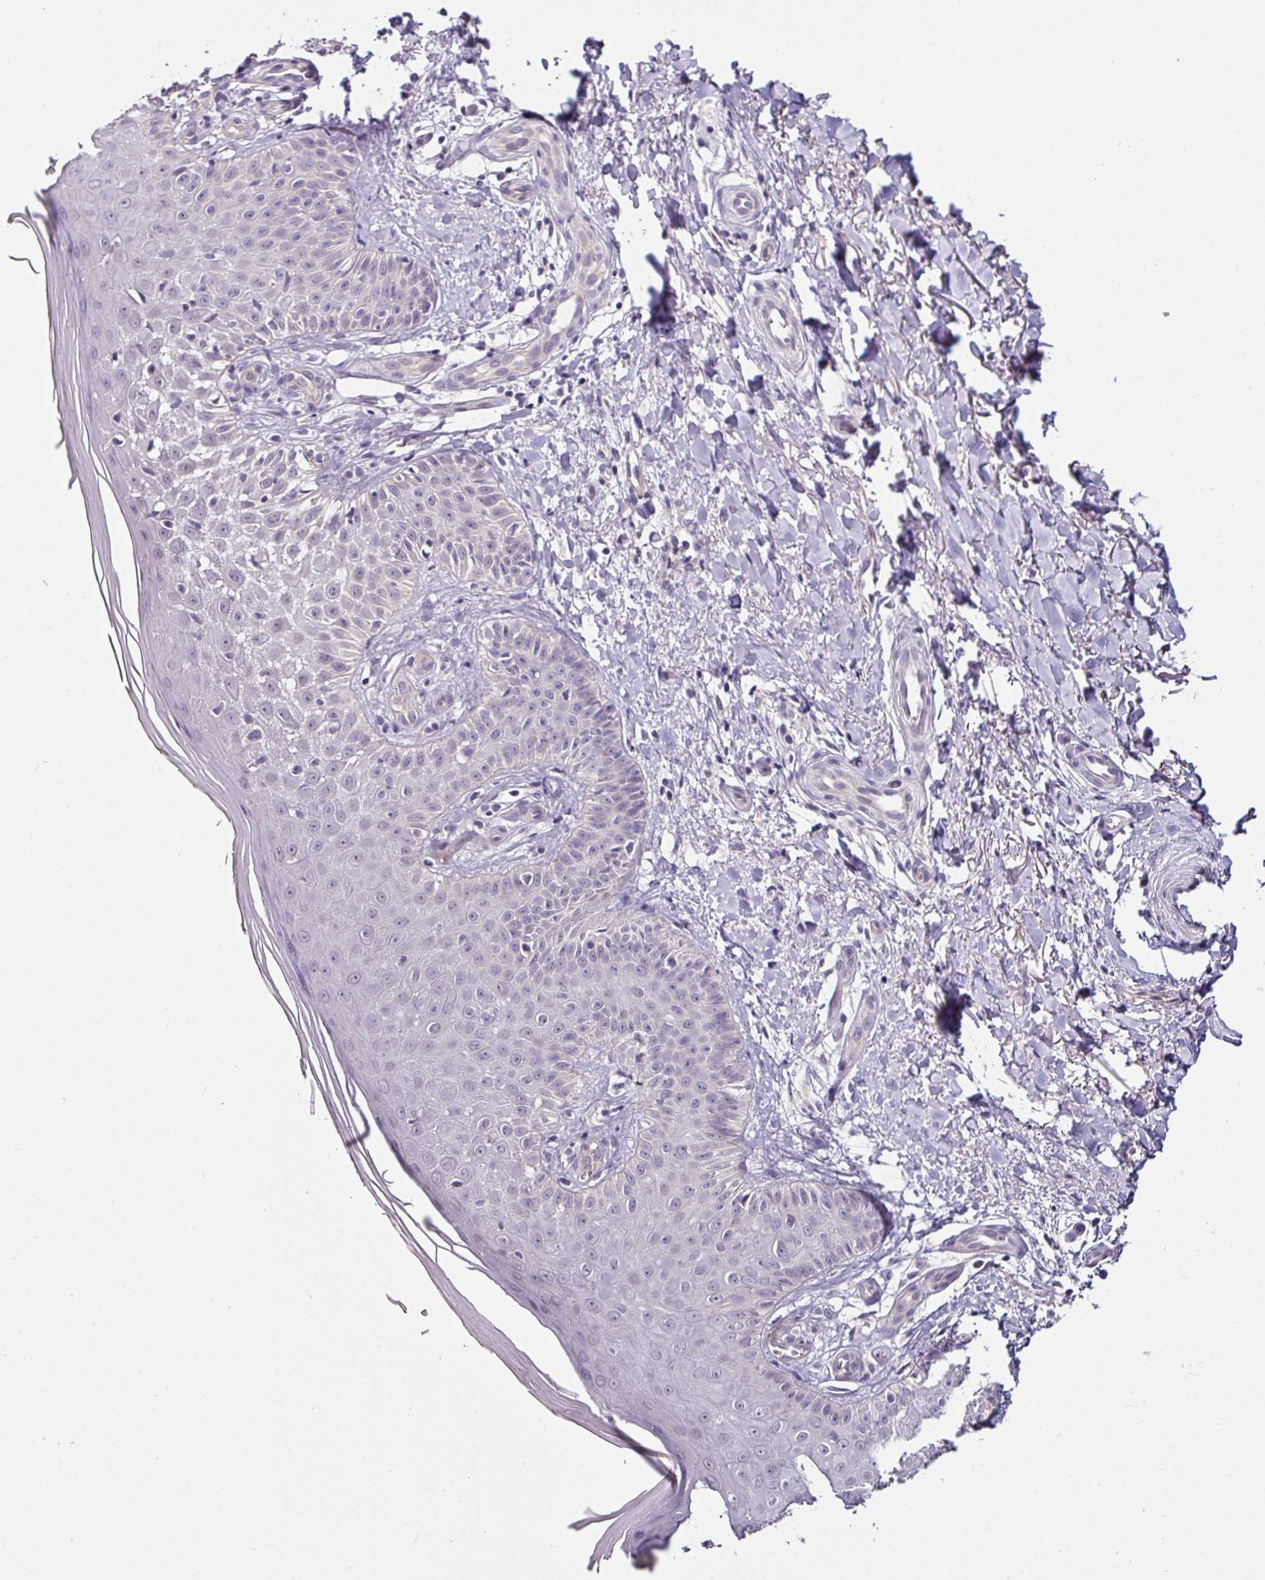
{"staining": {"intensity": "negative", "quantity": "none", "location": "none"}, "tissue": "skin", "cell_type": "Fibroblasts", "image_type": "normal", "snomed": [{"axis": "morphology", "description": "Normal tissue, NOS"}, {"axis": "topography", "description": "Skin"}], "caption": "Immunohistochemistry (IHC) image of unremarkable skin stained for a protein (brown), which displays no staining in fibroblasts. (IHC, brightfield microscopy, high magnification).", "gene": "NAPSA", "patient": {"sex": "male", "age": 81}}